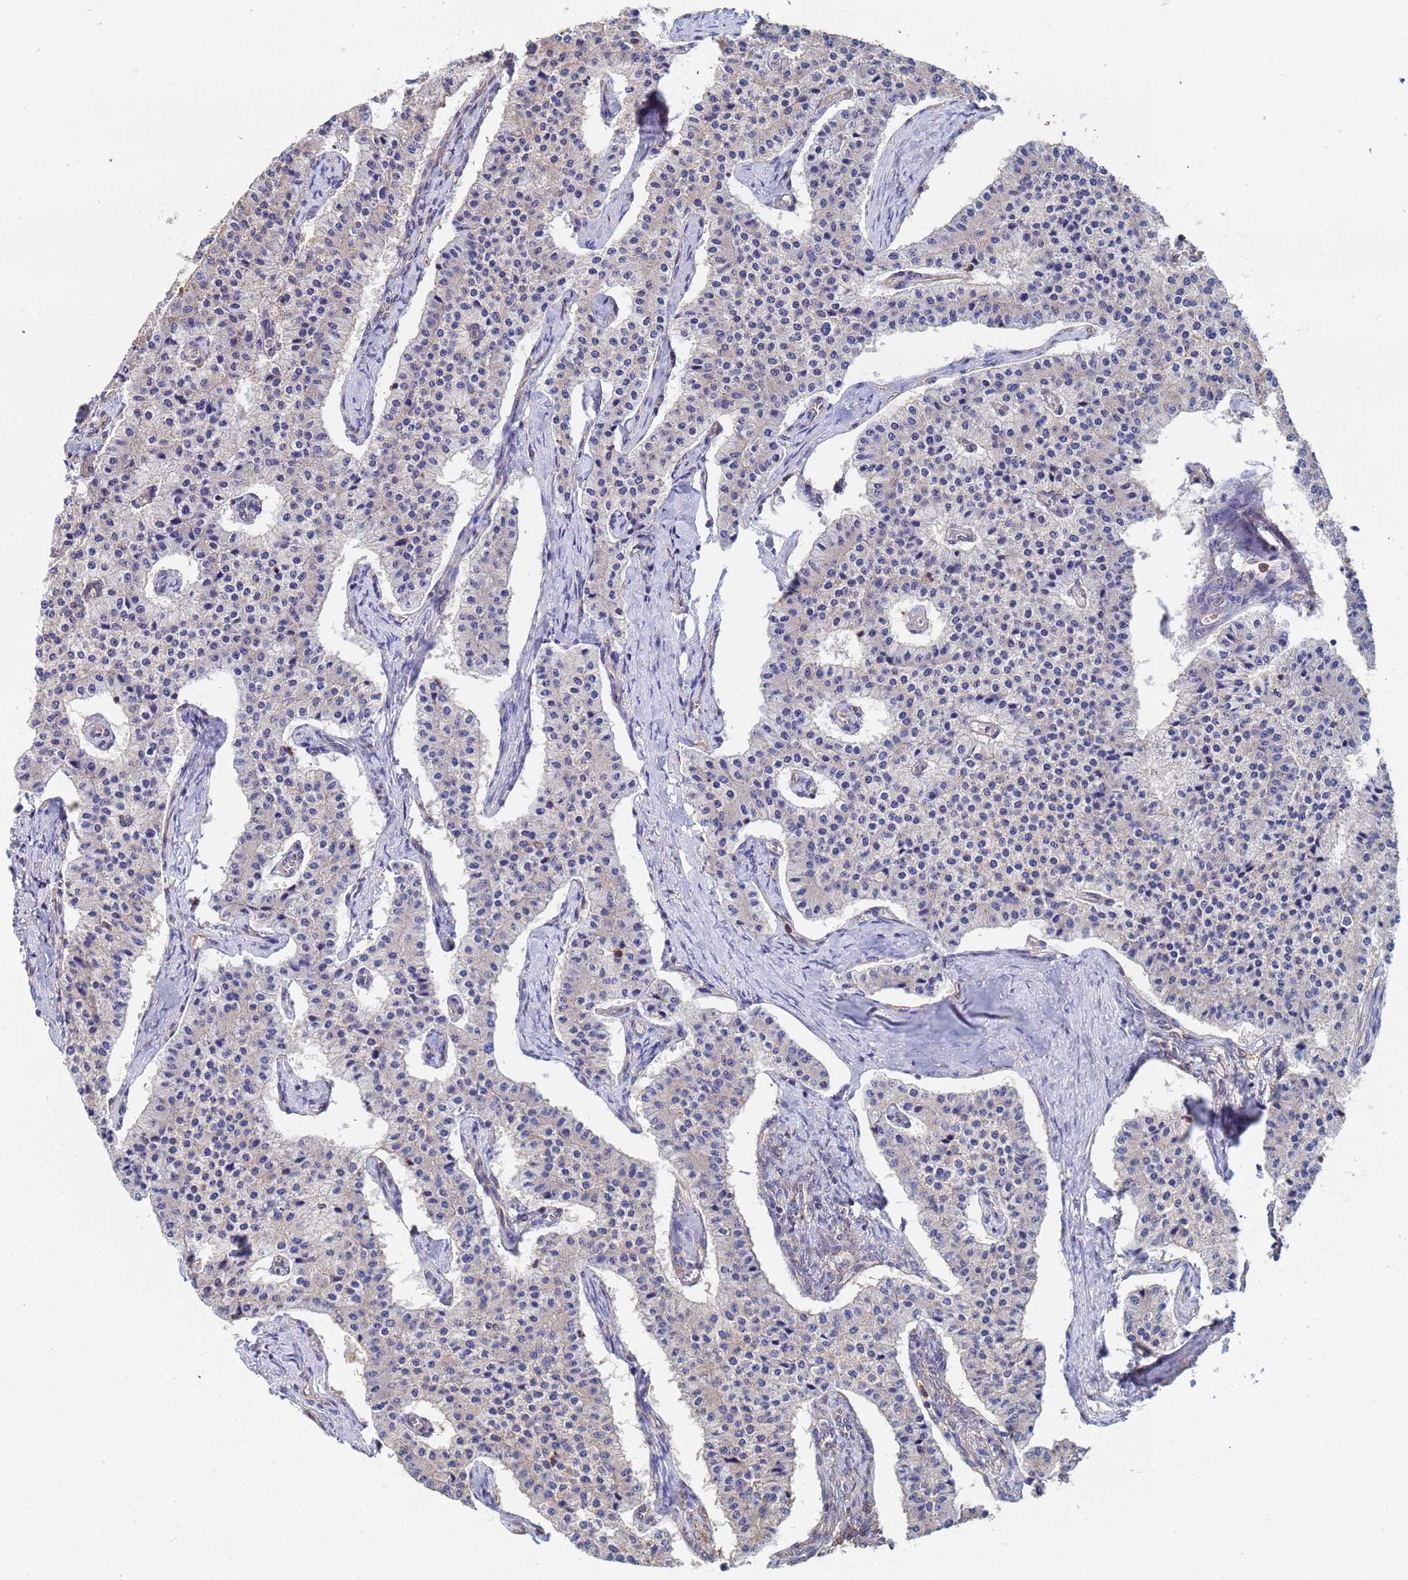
{"staining": {"intensity": "negative", "quantity": "none", "location": "none"}, "tissue": "carcinoid", "cell_type": "Tumor cells", "image_type": "cancer", "snomed": [{"axis": "morphology", "description": "Carcinoid, malignant, NOS"}, {"axis": "topography", "description": "Colon"}], "caption": "Histopathology image shows no significant protein positivity in tumor cells of malignant carcinoid.", "gene": "FAM25A", "patient": {"sex": "female", "age": 52}}